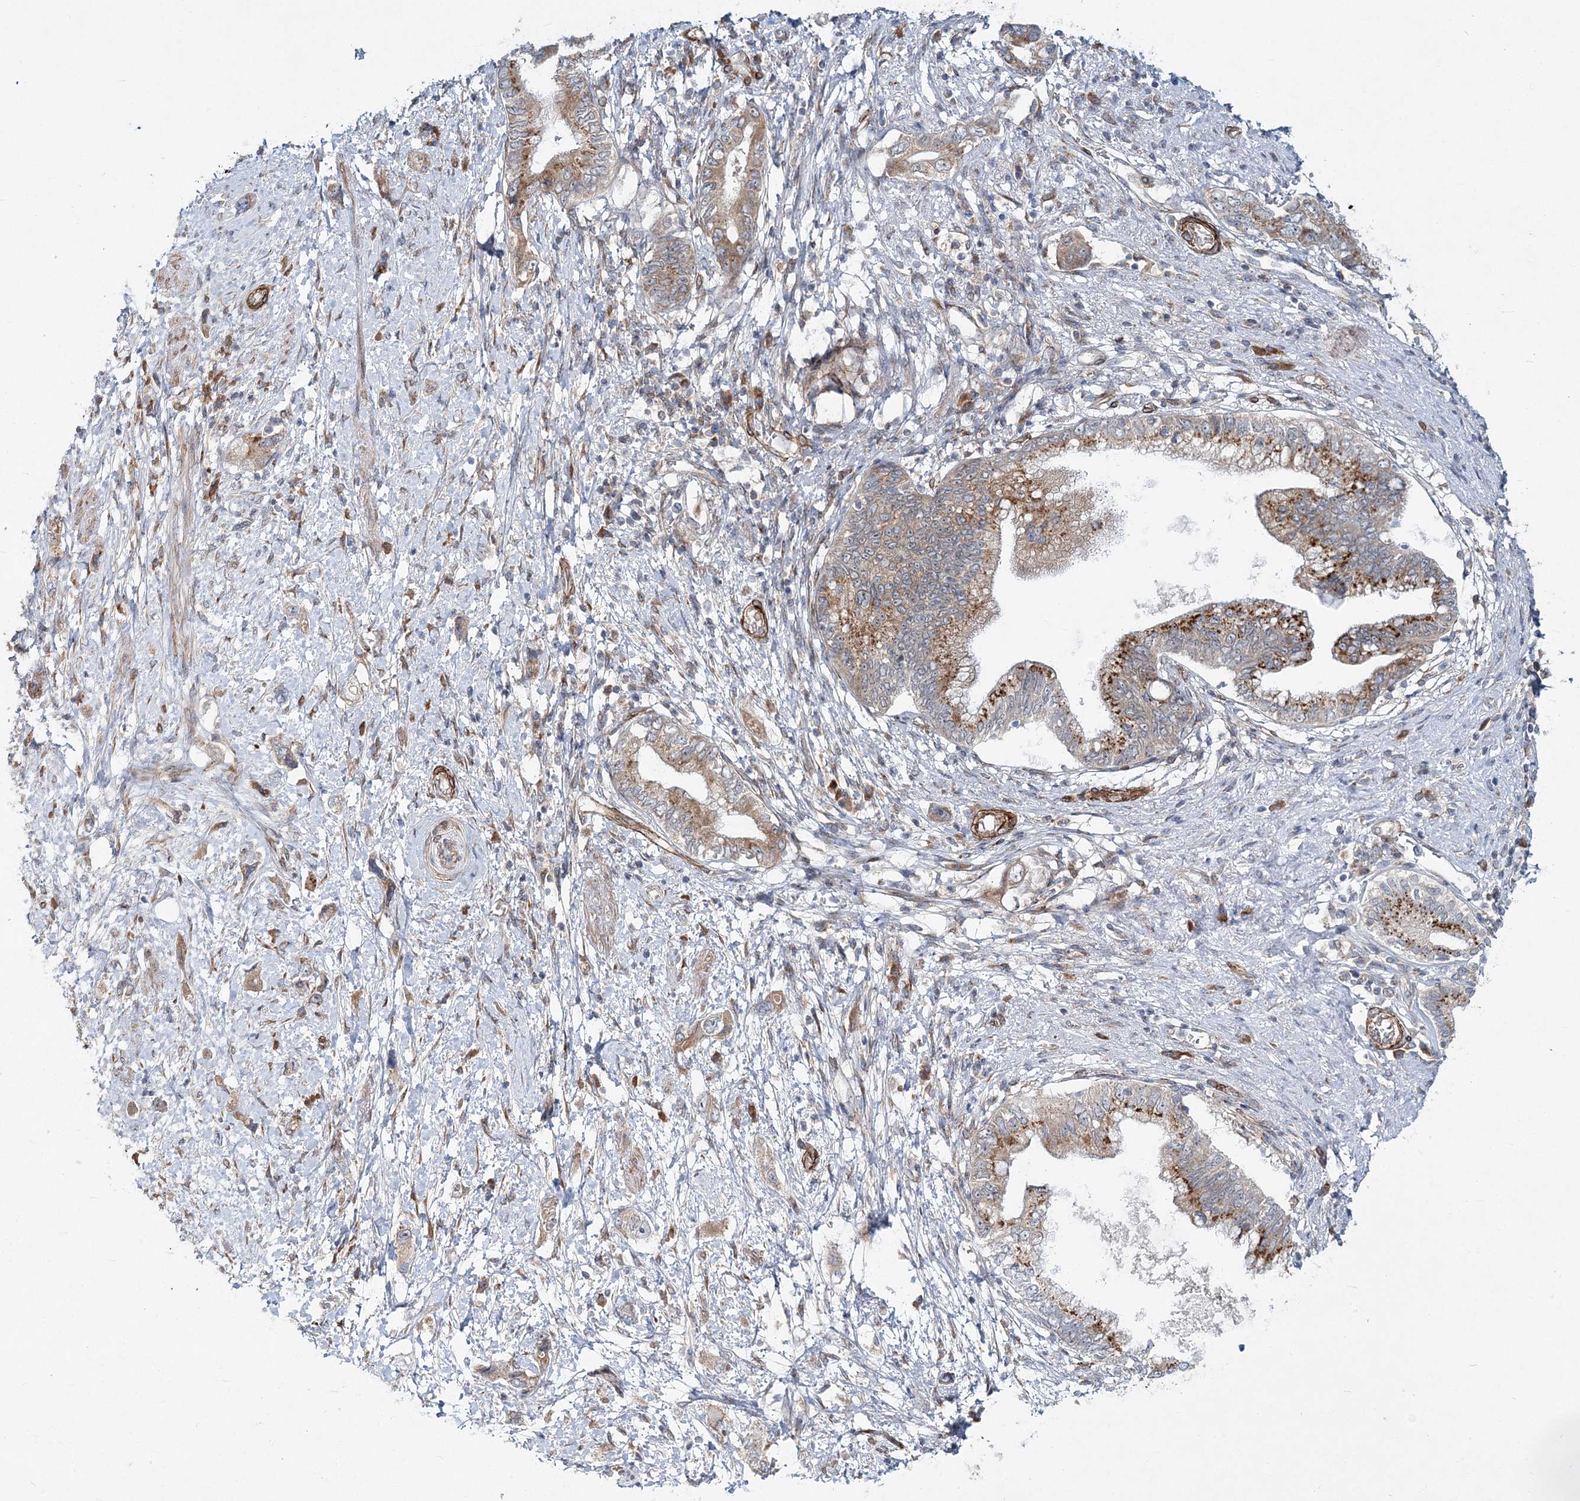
{"staining": {"intensity": "strong", "quantity": "25%-75%", "location": "cytoplasmic/membranous"}, "tissue": "pancreatic cancer", "cell_type": "Tumor cells", "image_type": "cancer", "snomed": [{"axis": "morphology", "description": "Adenocarcinoma, NOS"}, {"axis": "topography", "description": "Pancreas"}], "caption": "Immunohistochemical staining of human pancreatic cancer exhibits high levels of strong cytoplasmic/membranous positivity in approximately 25%-75% of tumor cells.", "gene": "NBAS", "patient": {"sex": "female", "age": 73}}